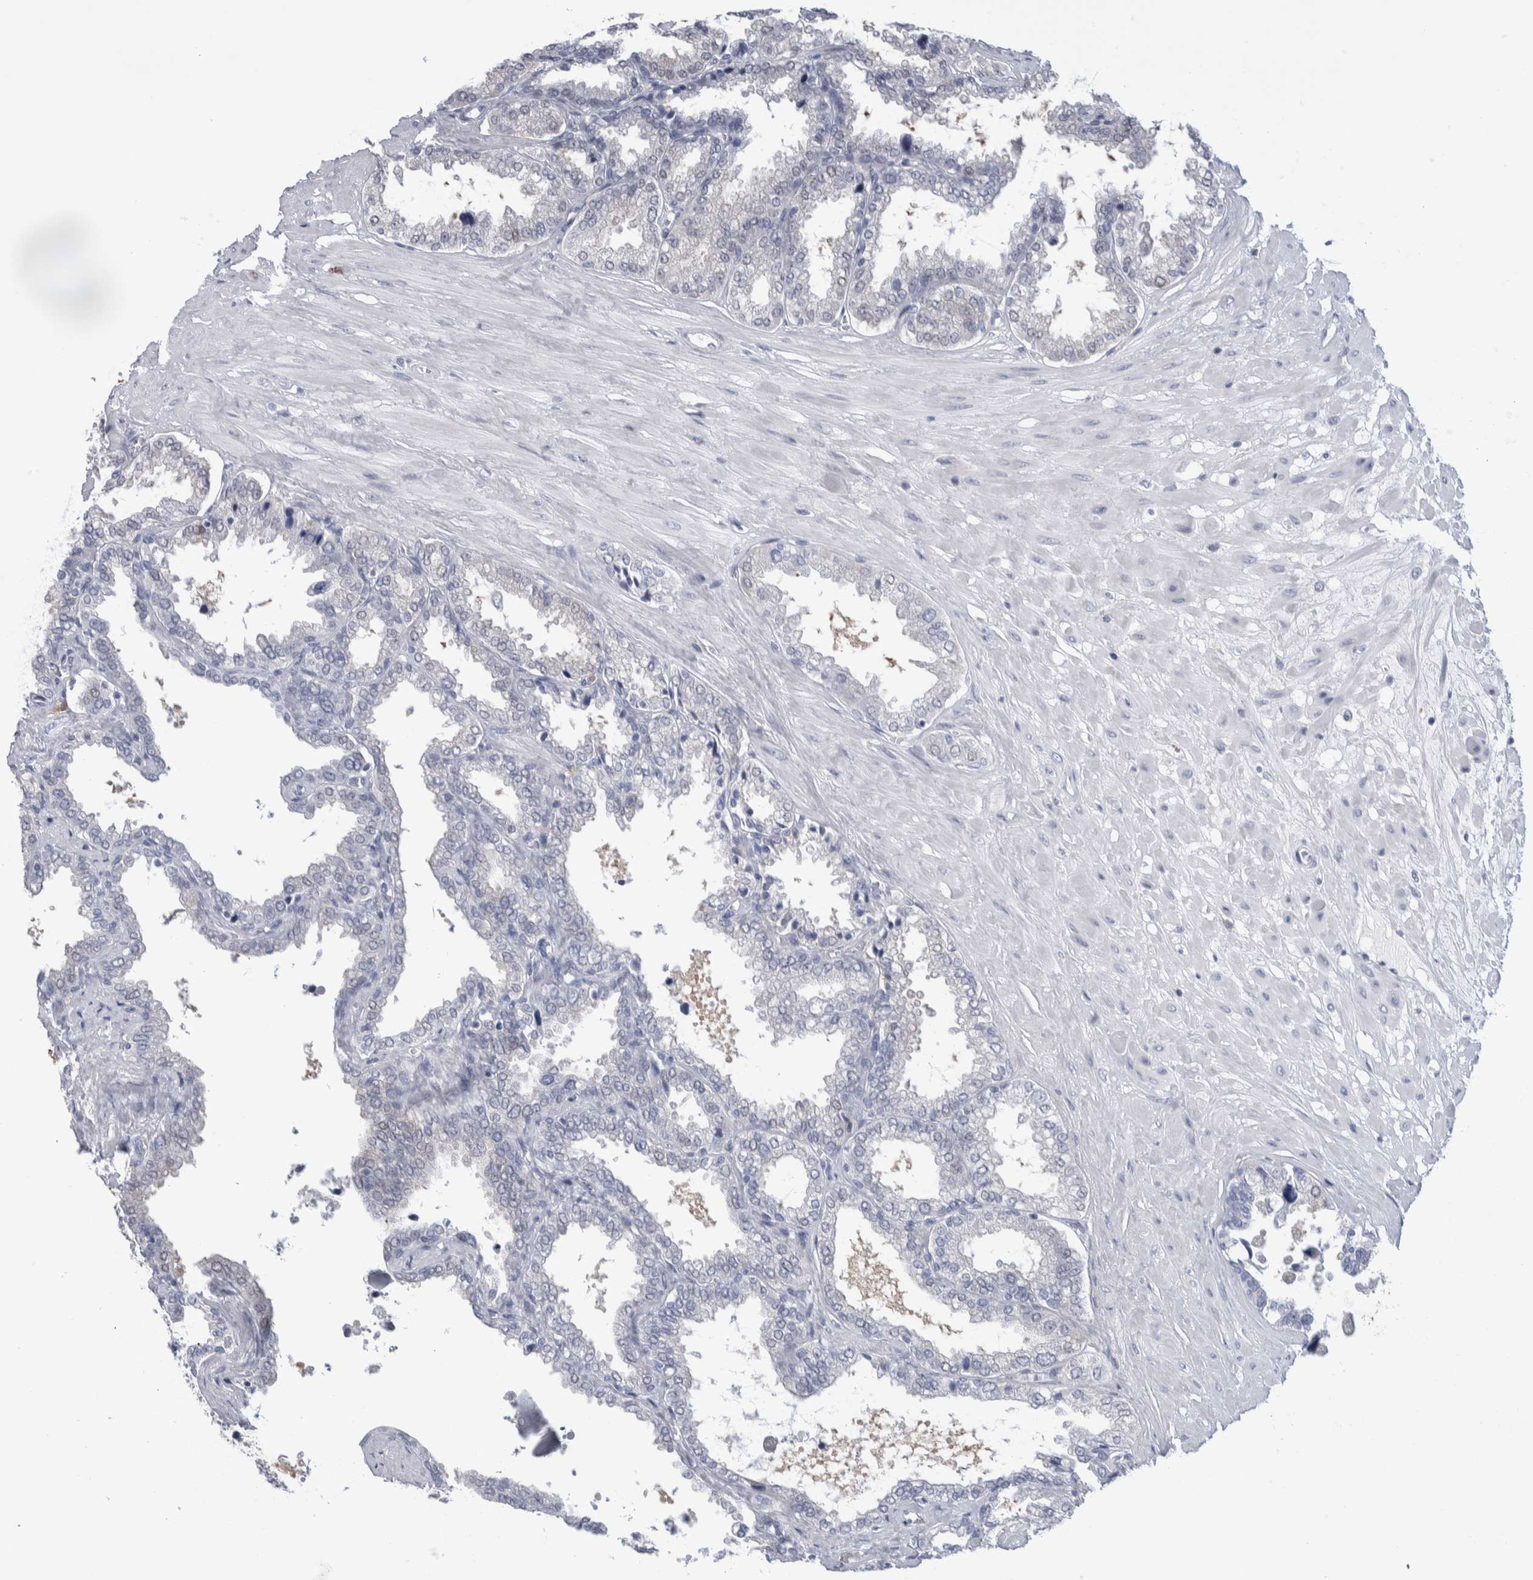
{"staining": {"intensity": "negative", "quantity": "none", "location": "none"}, "tissue": "seminal vesicle", "cell_type": "Glandular cells", "image_type": "normal", "snomed": [{"axis": "morphology", "description": "Normal tissue, NOS"}, {"axis": "topography", "description": "Seminal veicle"}], "caption": "Immunohistochemistry (IHC) histopathology image of unremarkable seminal vesicle: human seminal vesicle stained with DAB (3,3'-diaminobenzidine) displays no significant protein staining in glandular cells. The staining was performed using DAB to visualize the protein expression in brown, while the nuclei were stained in blue with hematoxylin (Magnification: 20x).", "gene": "LURAP1L", "patient": {"sex": "male", "age": 46}}